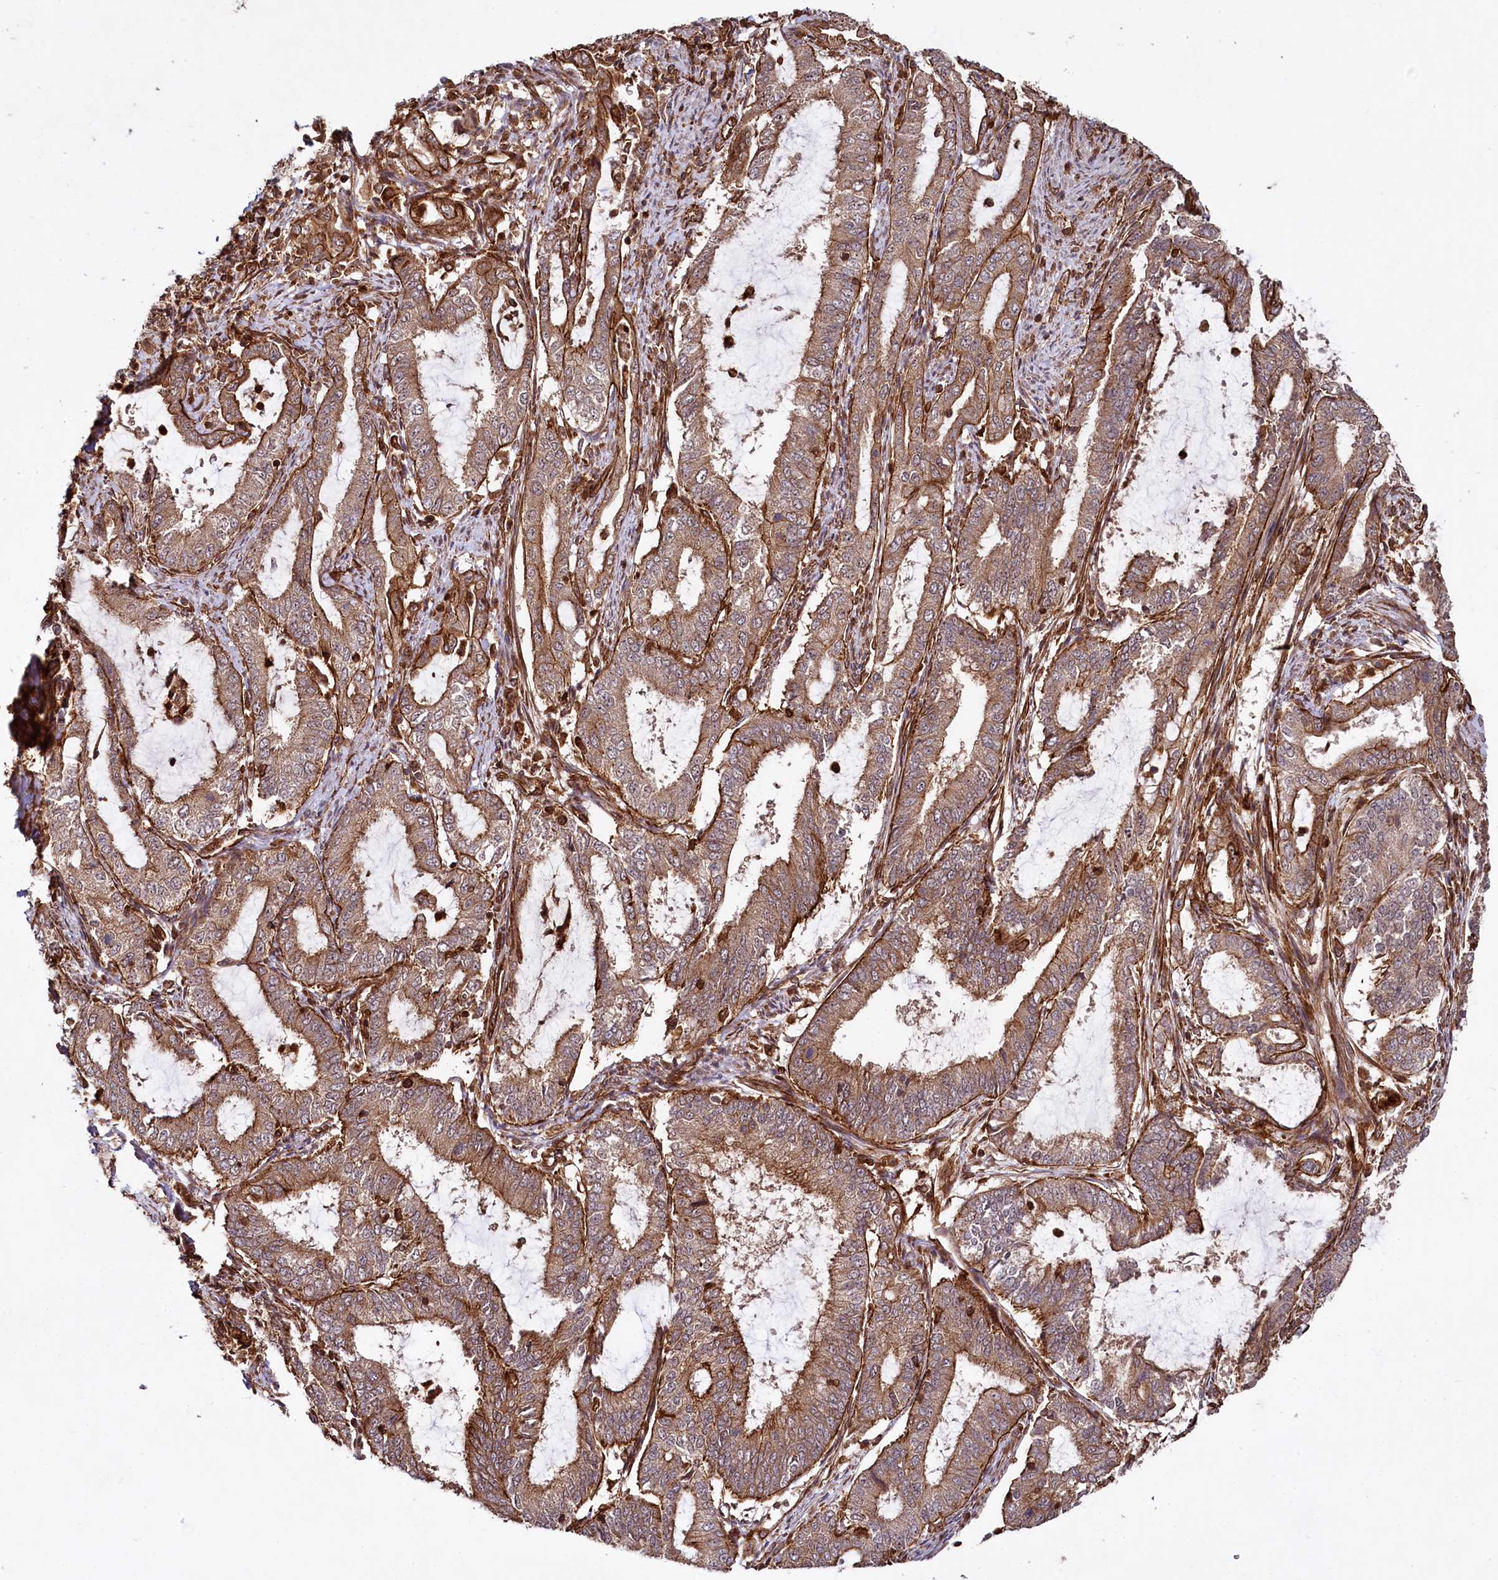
{"staining": {"intensity": "moderate", "quantity": ">75%", "location": "cytoplasmic/membranous"}, "tissue": "endometrial cancer", "cell_type": "Tumor cells", "image_type": "cancer", "snomed": [{"axis": "morphology", "description": "Adenocarcinoma, NOS"}, {"axis": "topography", "description": "Endometrium"}], "caption": "Tumor cells demonstrate moderate cytoplasmic/membranous expression in about >75% of cells in endometrial cancer (adenocarcinoma).", "gene": "SVIP", "patient": {"sex": "female", "age": 51}}